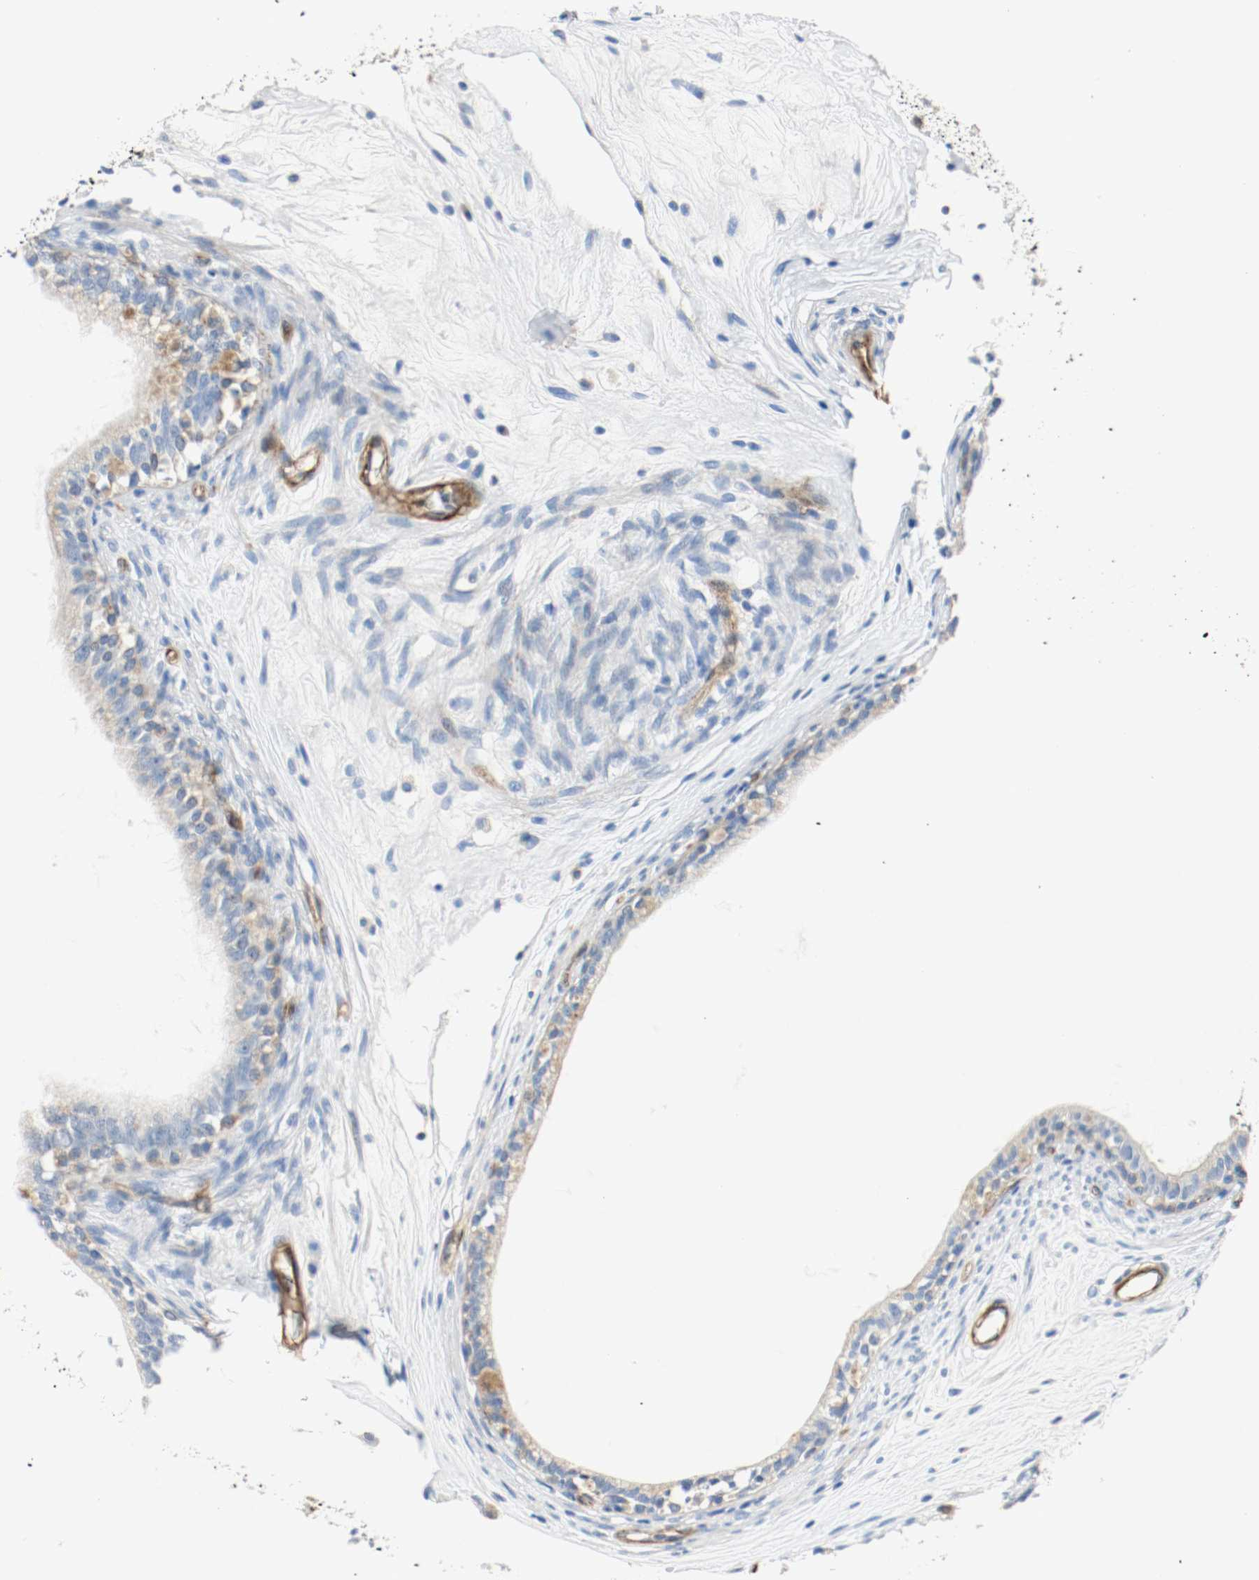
{"staining": {"intensity": "negative", "quantity": "none", "location": "none"}, "tissue": "epididymis", "cell_type": "Glandular cells", "image_type": "normal", "snomed": [{"axis": "morphology", "description": "Normal tissue, NOS"}, {"axis": "morphology", "description": "Inflammation, NOS"}, {"axis": "topography", "description": "Epididymis"}], "caption": "The micrograph displays no staining of glandular cells in unremarkable epididymis. Nuclei are stained in blue.", "gene": "LAMB1", "patient": {"sex": "male", "age": 84}}